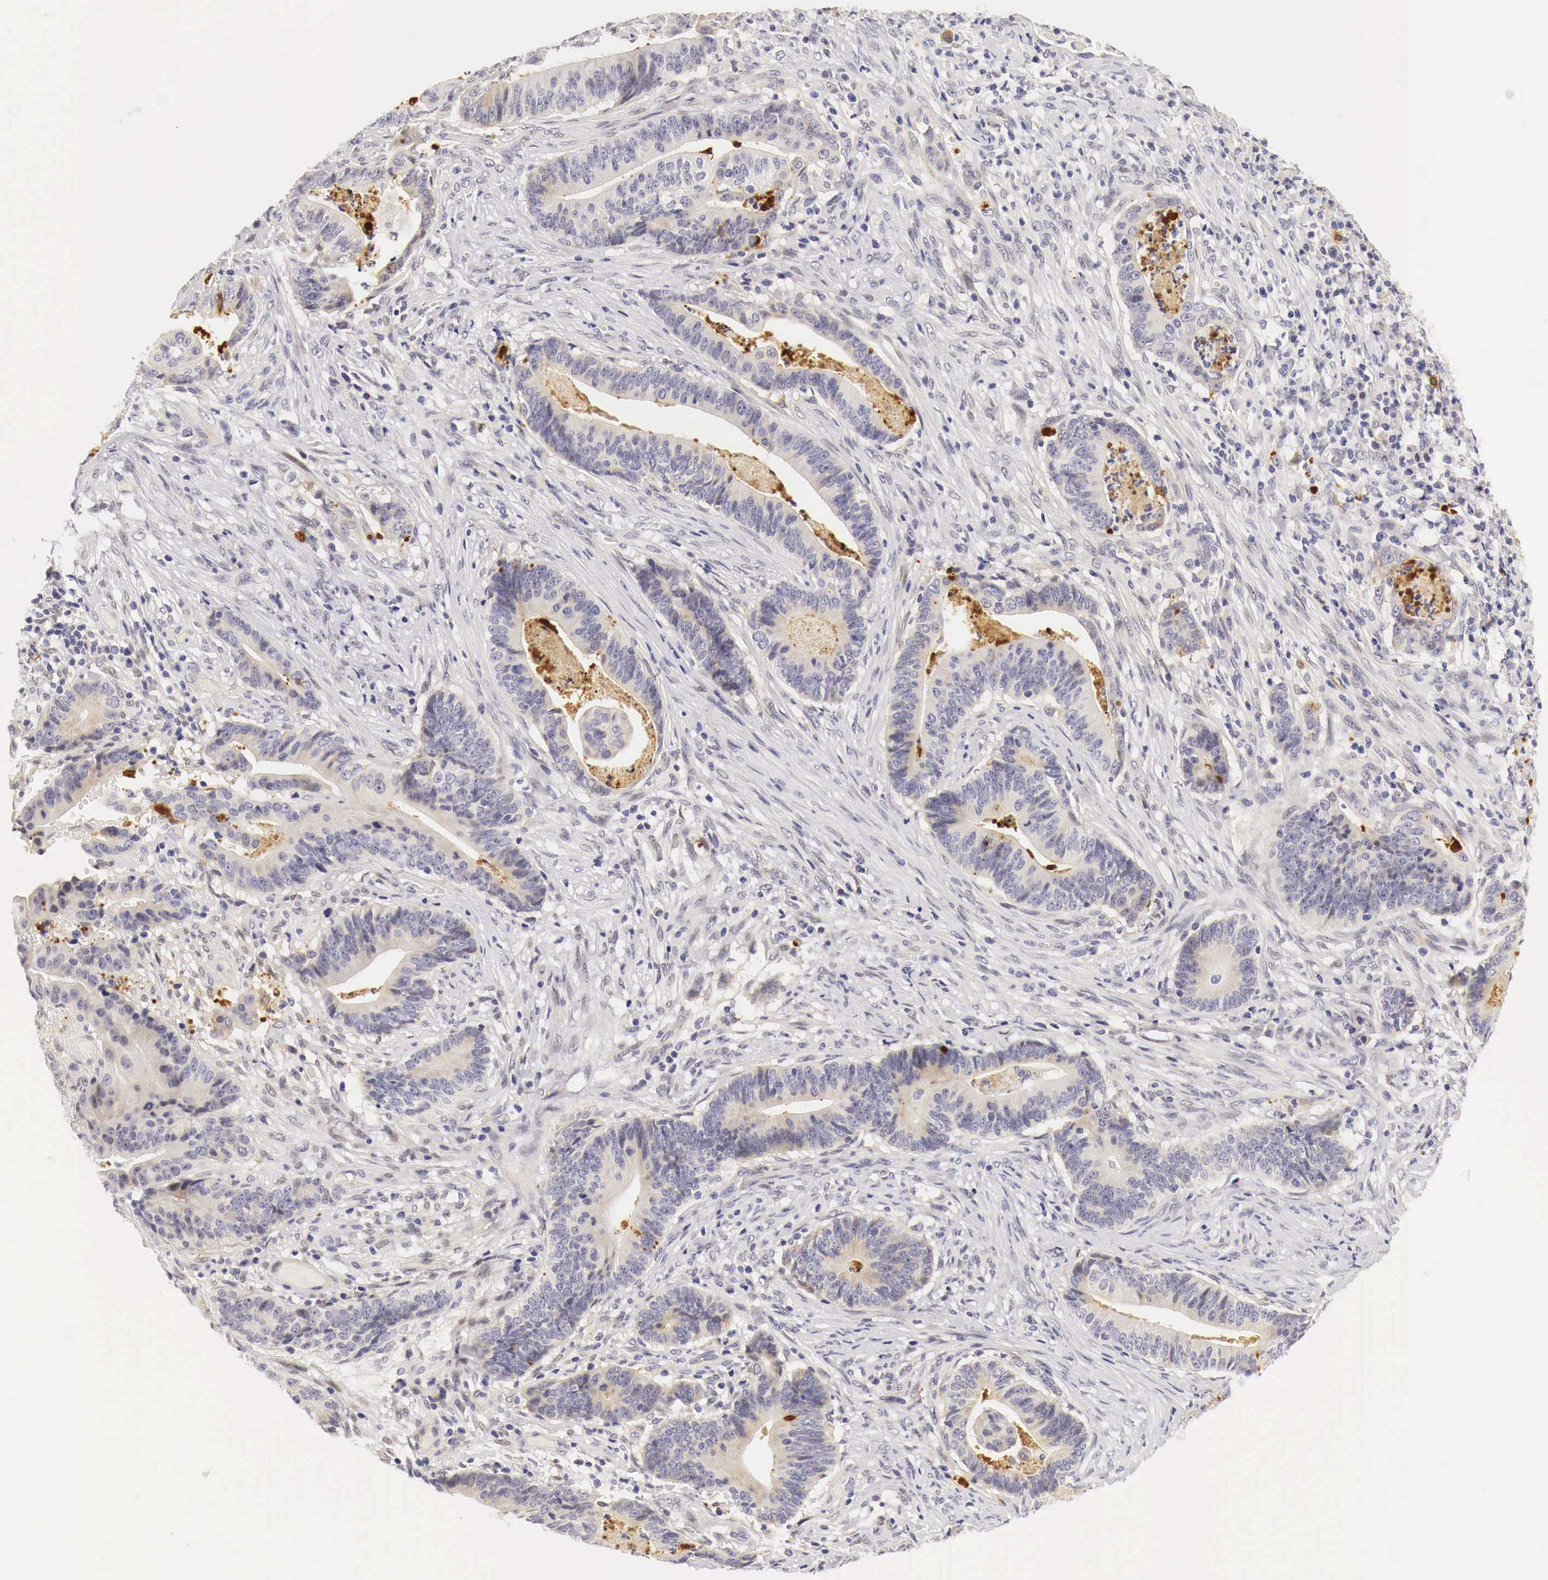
{"staining": {"intensity": "negative", "quantity": "none", "location": "none"}, "tissue": "stomach cancer", "cell_type": "Tumor cells", "image_type": "cancer", "snomed": [{"axis": "morphology", "description": "Adenocarcinoma, NOS"}, {"axis": "topography", "description": "Stomach, lower"}], "caption": "A high-resolution micrograph shows IHC staining of stomach cancer (adenocarcinoma), which demonstrates no significant staining in tumor cells.", "gene": "CASP3", "patient": {"sex": "female", "age": 86}}